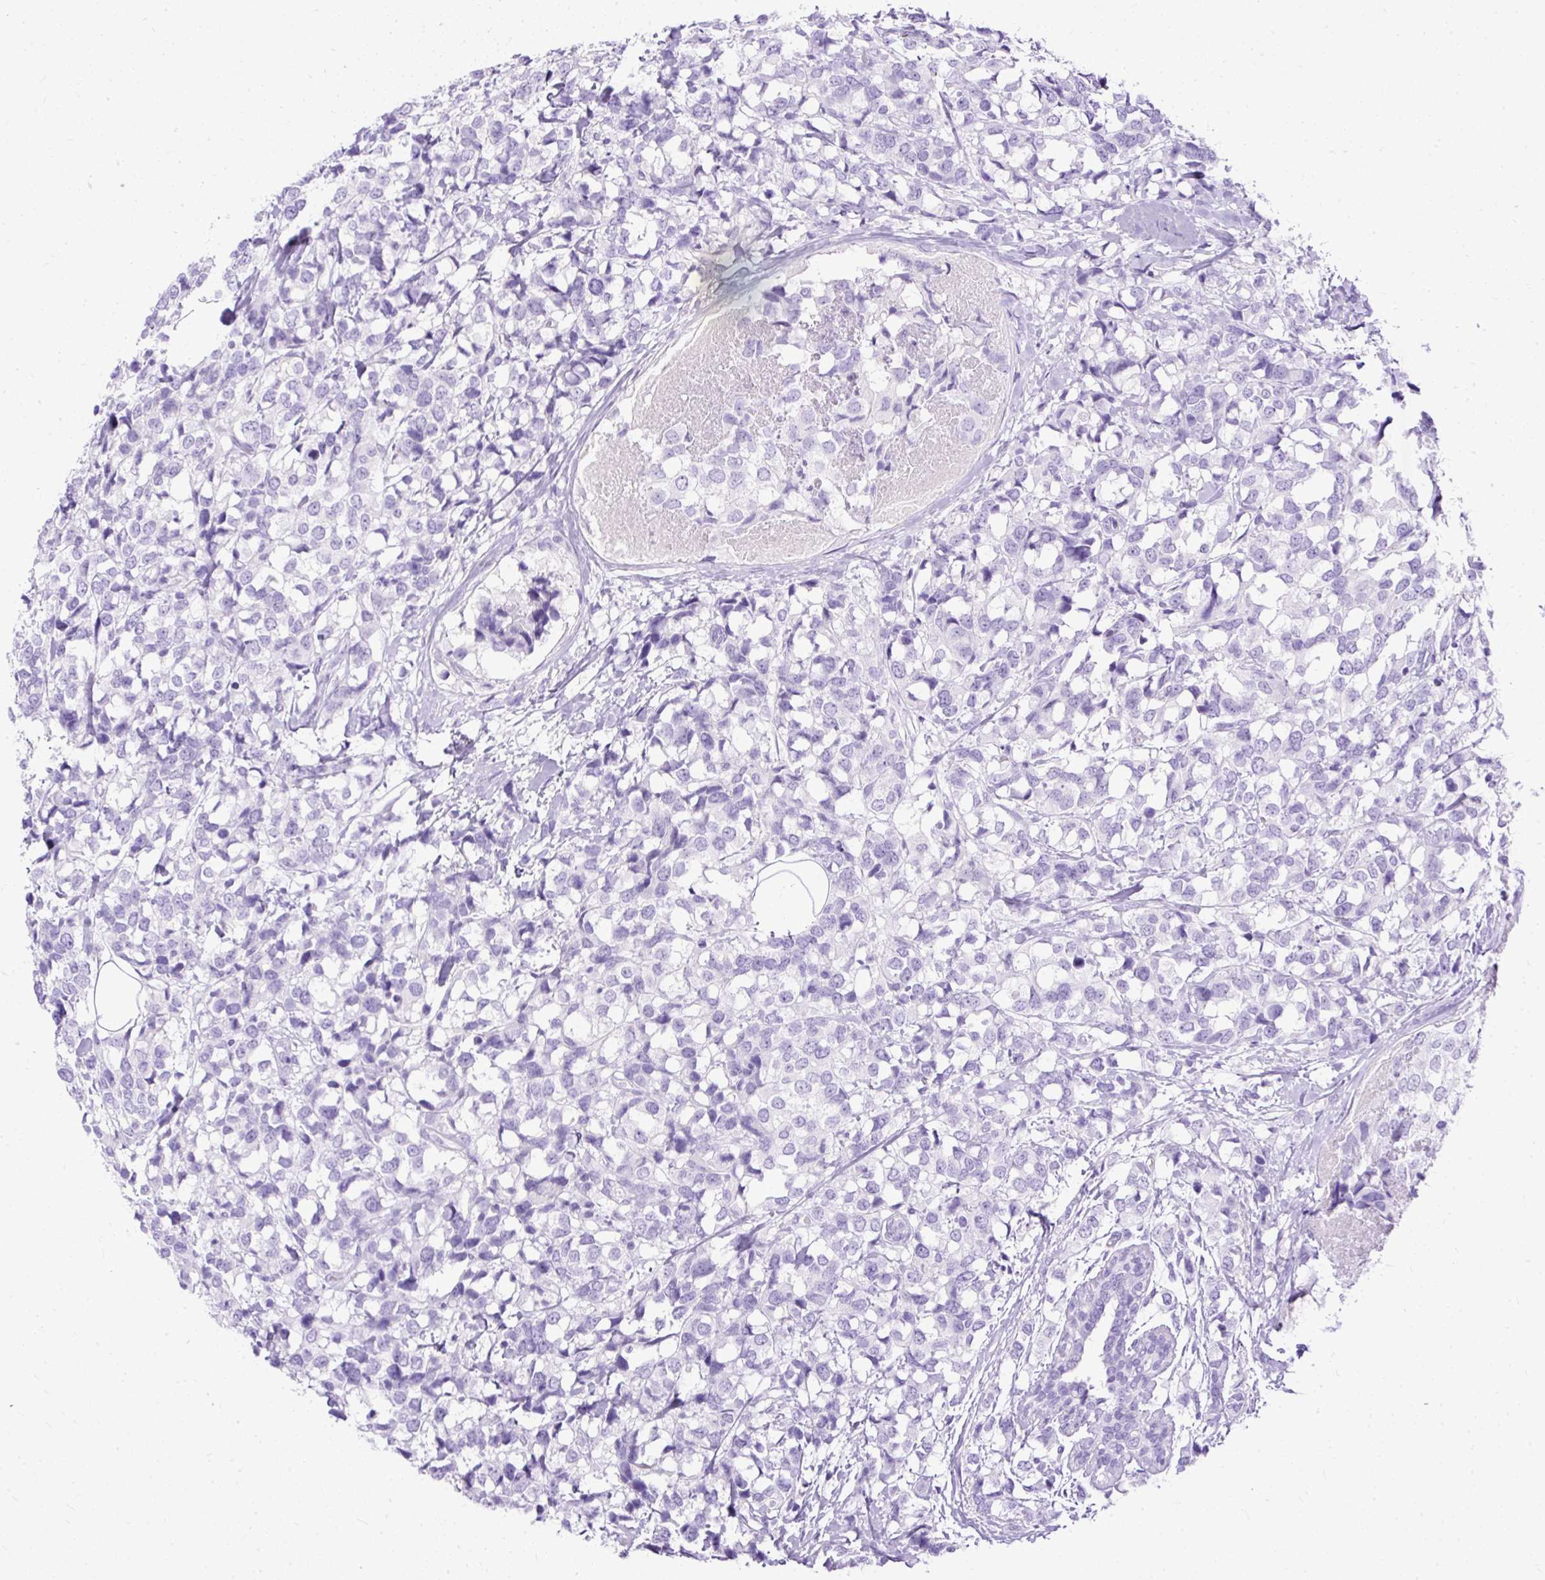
{"staining": {"intensity": "negative", "quantity": "none", "location": "none"}, "tissue": "breast cancer", "cell_type": "Tumor cells", "image_type": "cancer", "snomed": [{"axis": "morphology", "description": "Lobular carcinoma"}, {"axis": "topography", "description": "Breast"}], "caption": "Protein analysis of breast cancer reveals no significant staining in tumor cells.", "gene": "HEY1", "patient": {"sex": "female", "age": 59}}